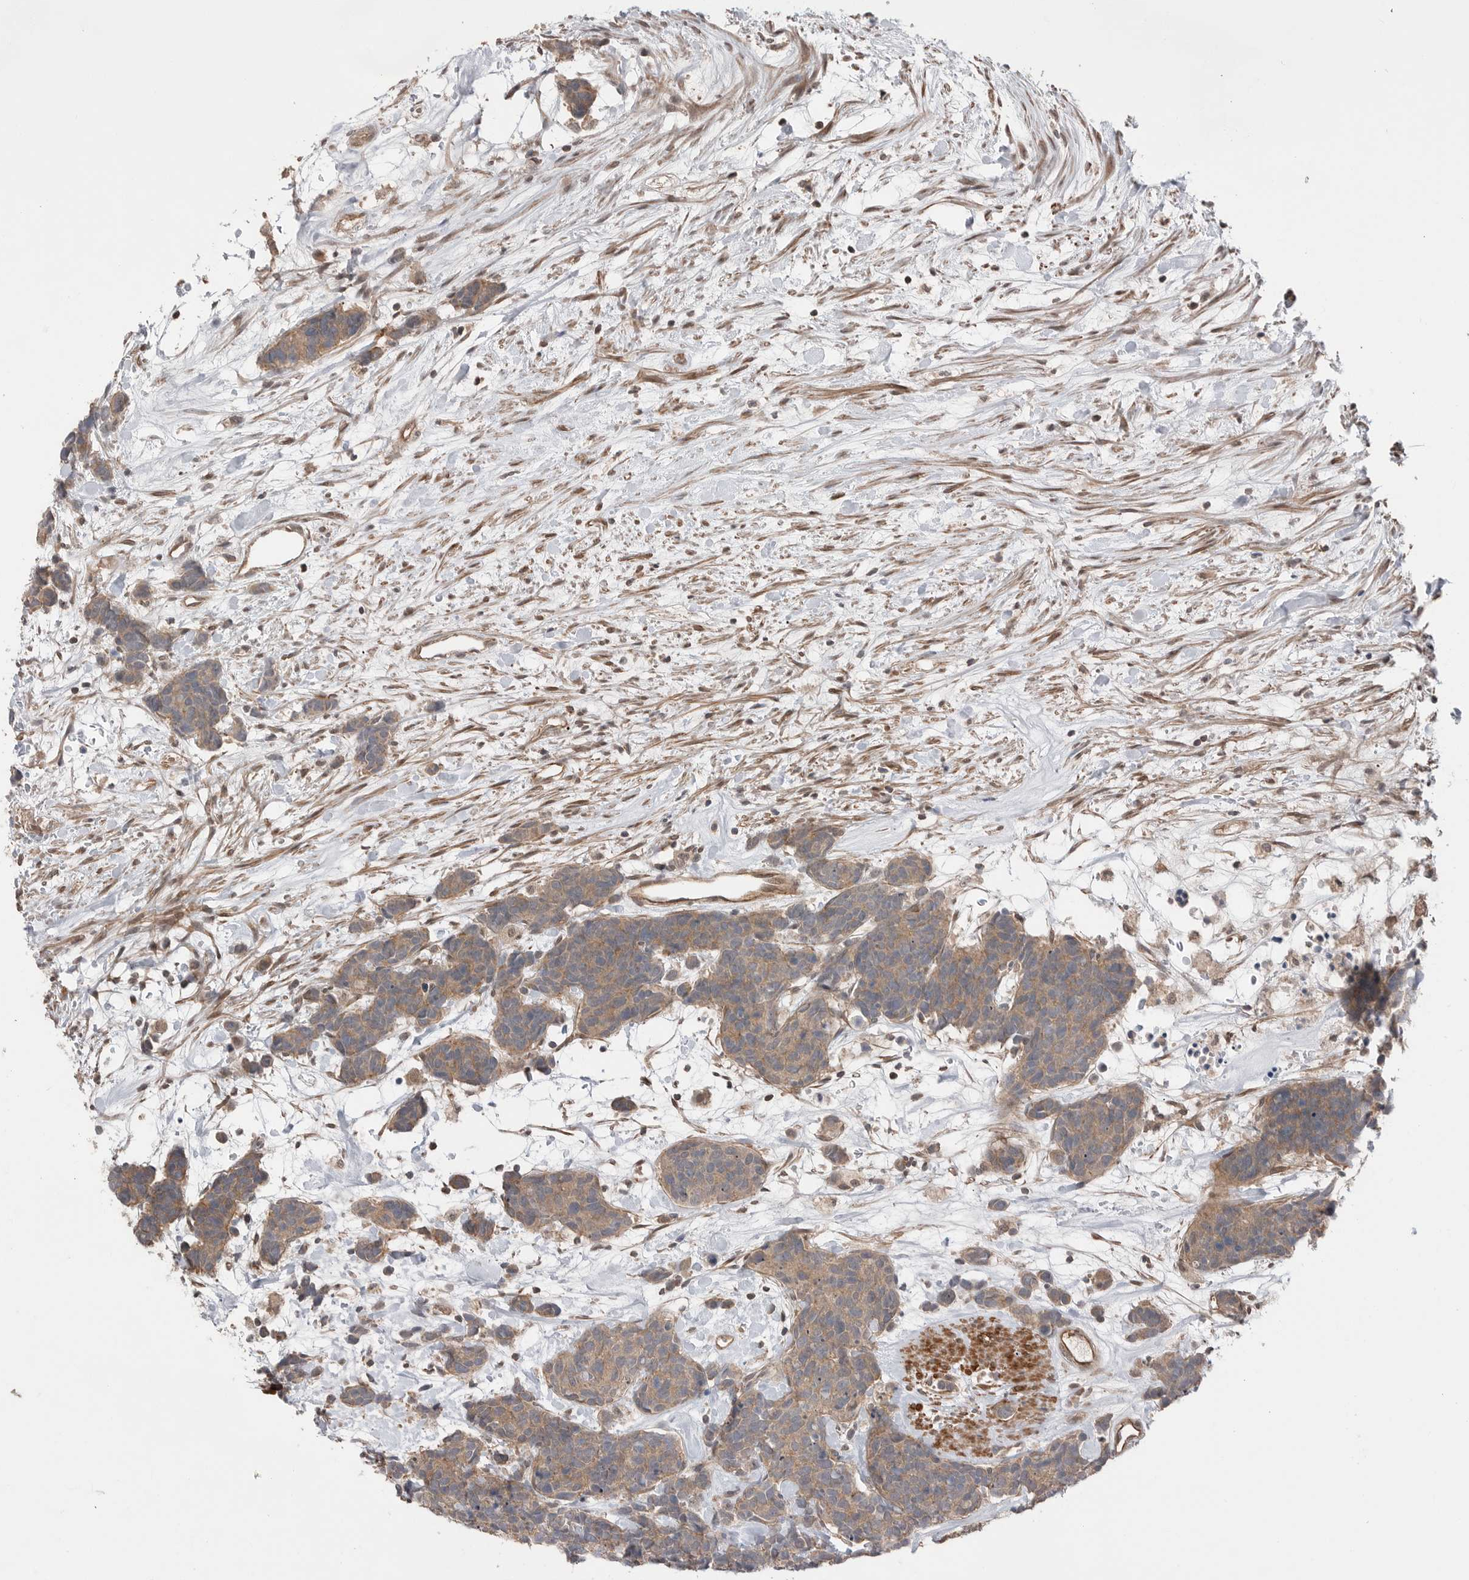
{"staining": {"intensity": "weak", "quantity": ">75%", "location": "cytoplasmic/membranous"}, "tissue": "carcinoid", "cell_type": "Tumor cells", "image_type": "cancer", "snomed": [{"axis": "morphology", "description": "Carcinoma, NOS"}, {"axis": "morphology", "description": "Carcinoid, malignant, NOS"}, {"axis": "topography", "description": "Urinary bladder"}], "caption": "Protein expression by immunohistochemistry (IHC) reveals weak cytoplasmic/membranous positivity in about >75% of tumor cells in carcinoma.", "gene": "PEAK1", "patient": {"sex": "male", "age": 57}}